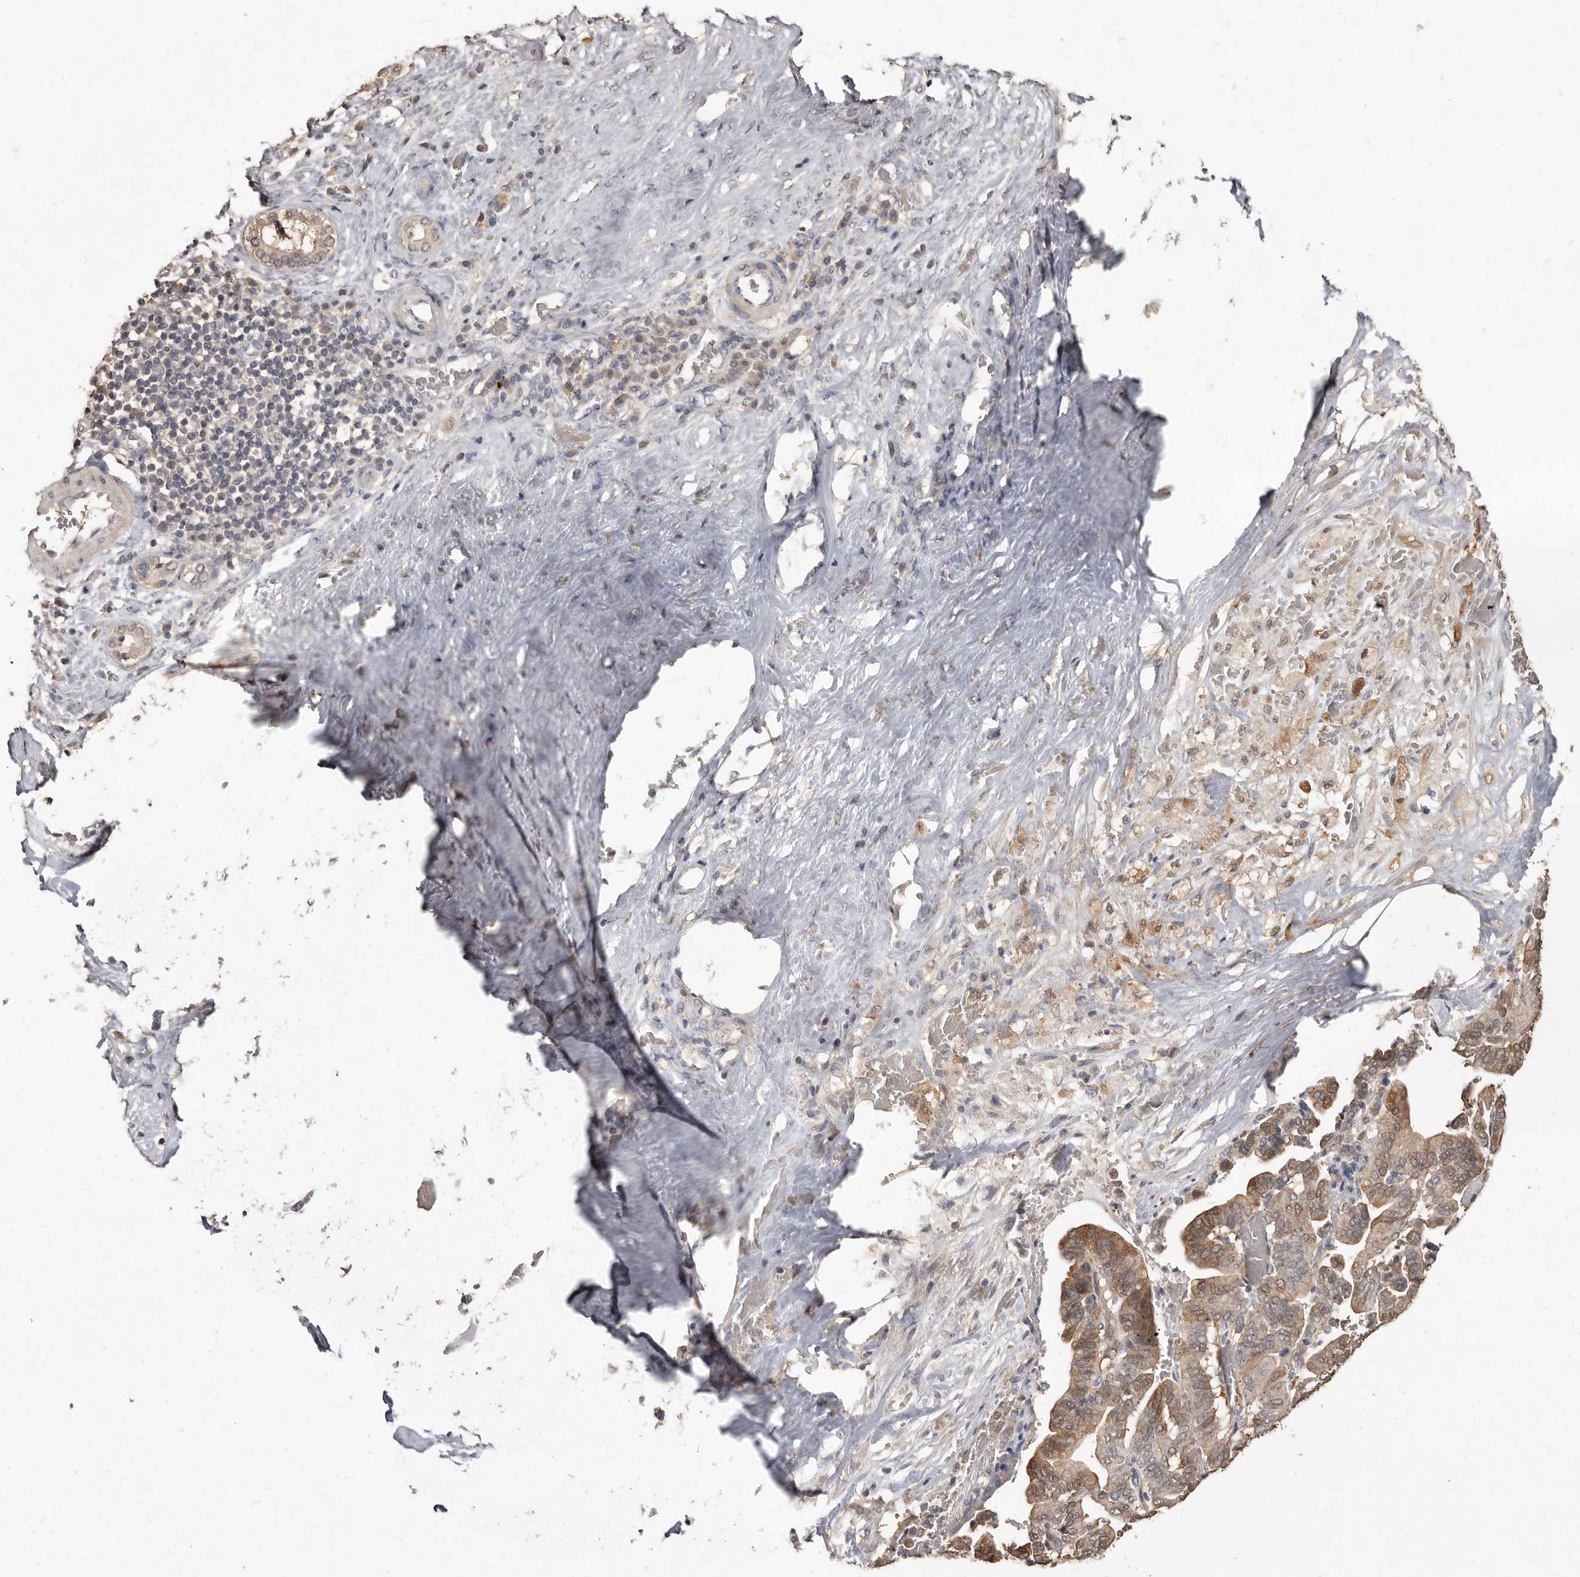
{"staining": {"intensity": "moderate", "quantity": "25%-75%", "location": "cytoplasmic/membranous,nuclear"}, "tissue": "liver cancer", "cell_type": "Tumor cells", "image_type": "cancer", "snomed": [{"axis": "morphology", "description": "Cholangiocarcinoma"}, {"axis": "topography", "description": "Liver"}], "caption": "Protein staining reveals moderate cytoplasmic/membranous and nuclear positivity in approximately 25%-75% of tumor cells in liver cancer. The staining is performed using DAB (3,3'-diaminobenzidine) brown chromogen to label protein expression. The nuclei are counter-stained blue using hematoxylin.", "gene": "INAVA", "patient": {"sex": "female", "age": 75}}